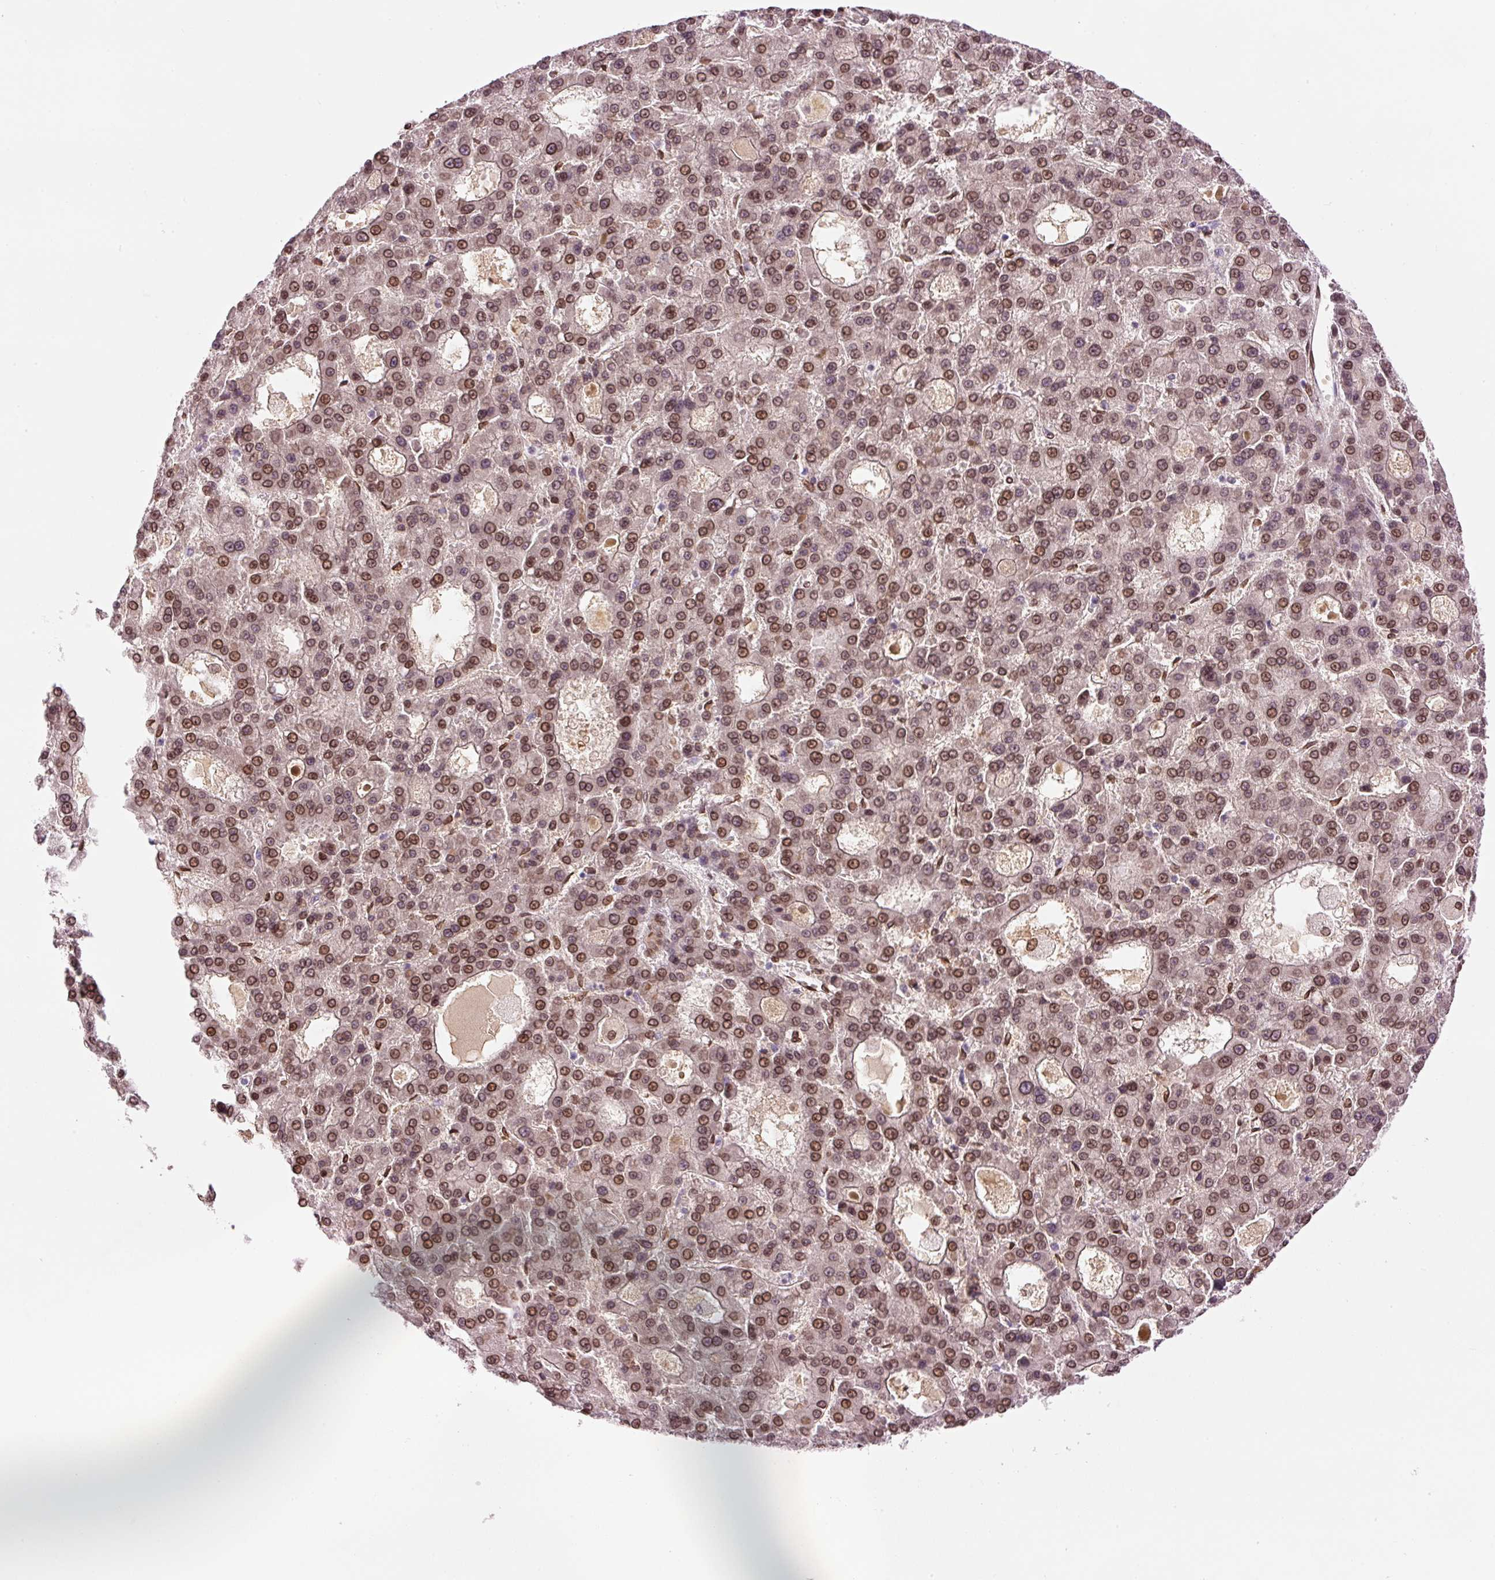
{"staining": {"intensity": "moderate", "quantity": ">75%", "location": "cytoplasmic/membranous,nuclear"}, "tissue": "liver cancer", "cell_type": "Tumor cells", "image_type": "cancer", "snomed": [{"axis": "morphology", "description": "Carcinoma, Hepatocellular, NOS"}, {"axis": "topography", "description": "Liver"}], "caption": "Immunohistochemical staining of liver cancer shows moderate cytoplasmic/membranous and nuclear protein positivity in approximately >75% of tumor cells.", "gene": "ZNF224", "patient": {"sex": "male", "age": 70}}